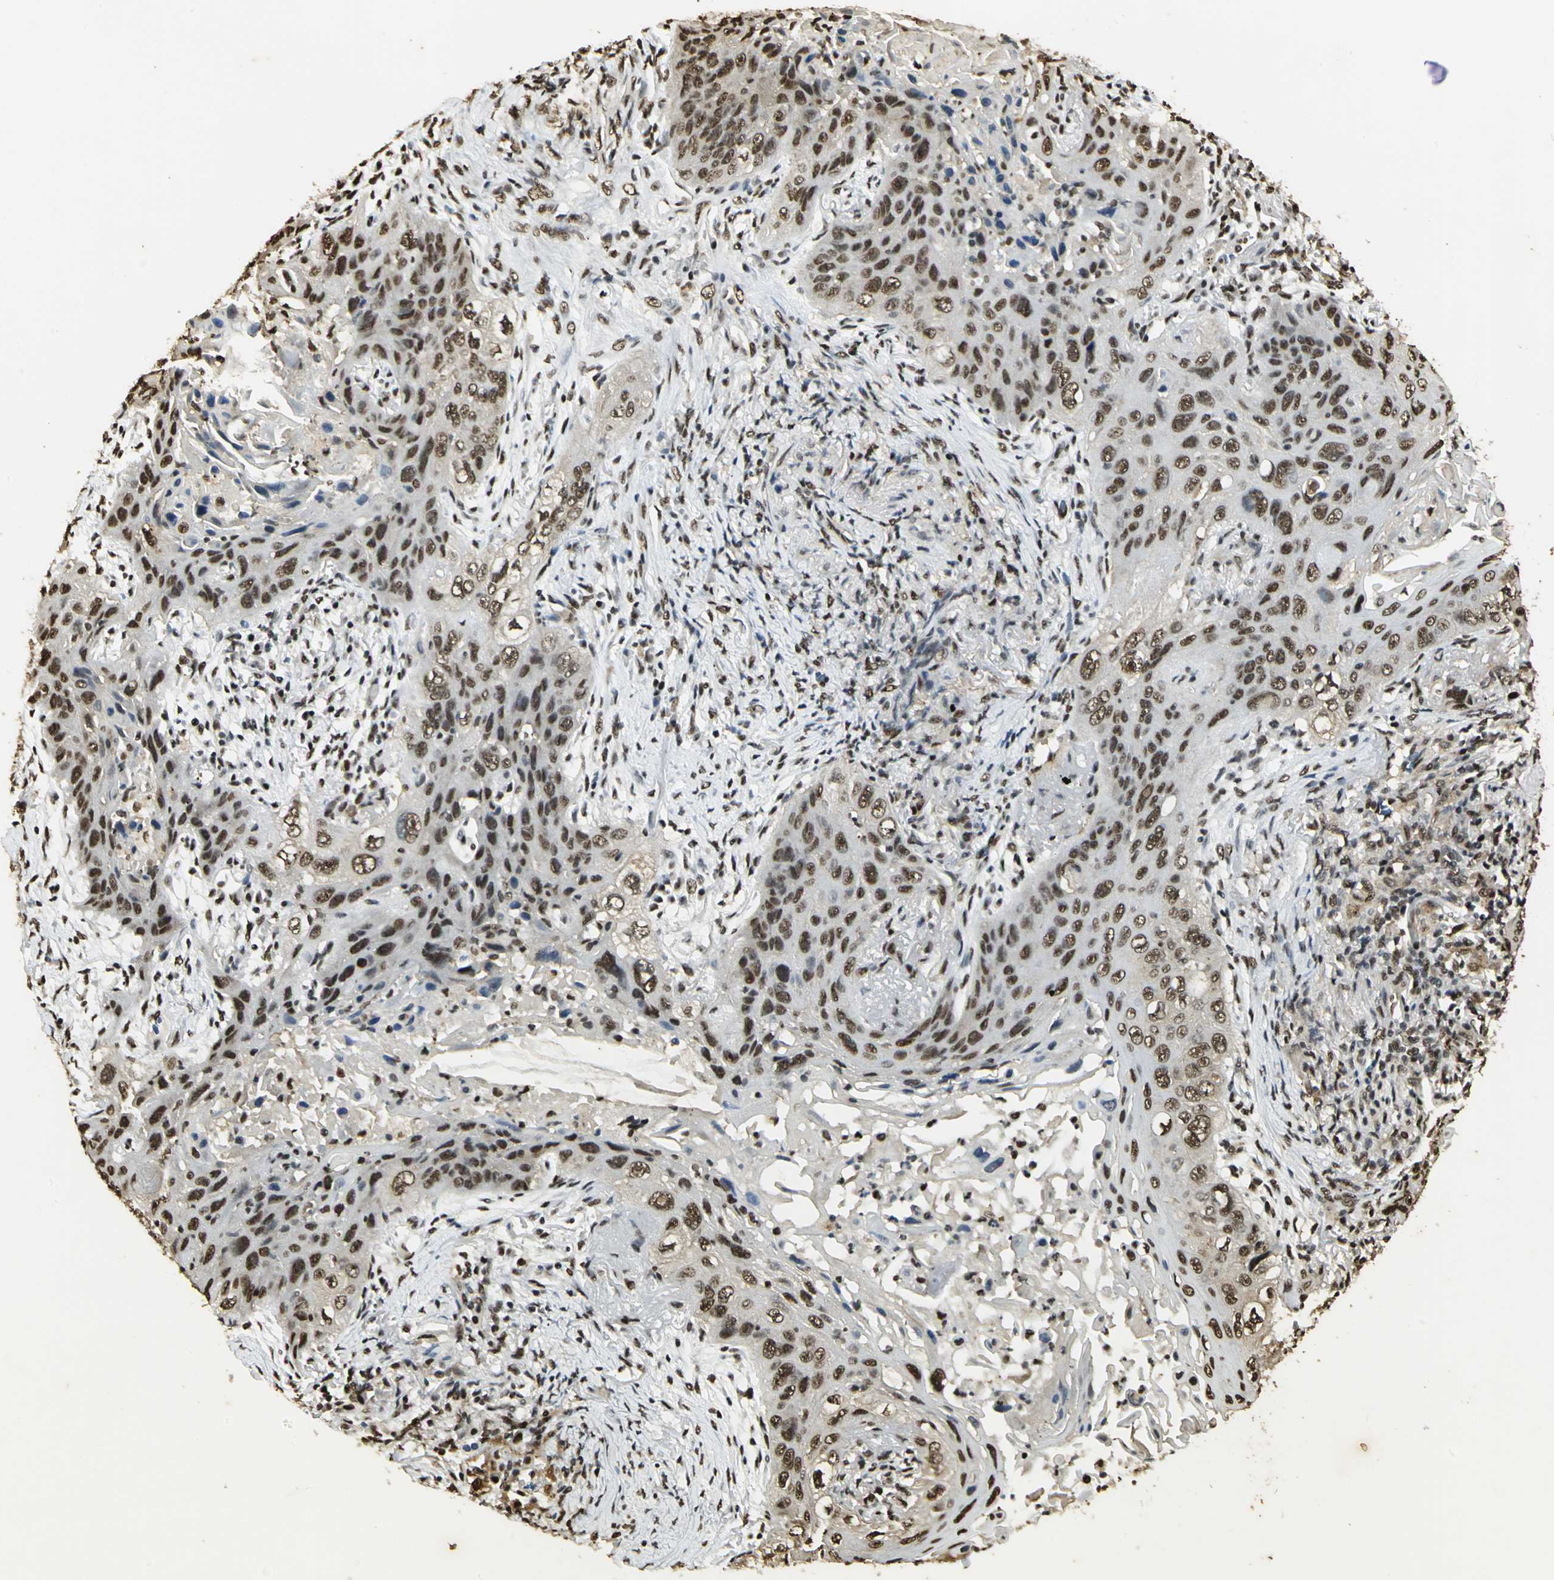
{"staining": {"intensity": "strong", "quantity": ">75%", "location": "nuclear"}, "tissue": "lung cancer", "cell_type": "Tumor cells", "image_type": "cancer", "snomed": [{"axis": "morphology", "description": "Squamous cell carcinoma, NOS"}, {"axis": "topography", "description": "Lung"}], "caption": "Strong nuclear expression is identified in approximately >75% of tumor cells in lung cancer.", "gene": "SET", "patient": {"sex": "female", "age": 67}}